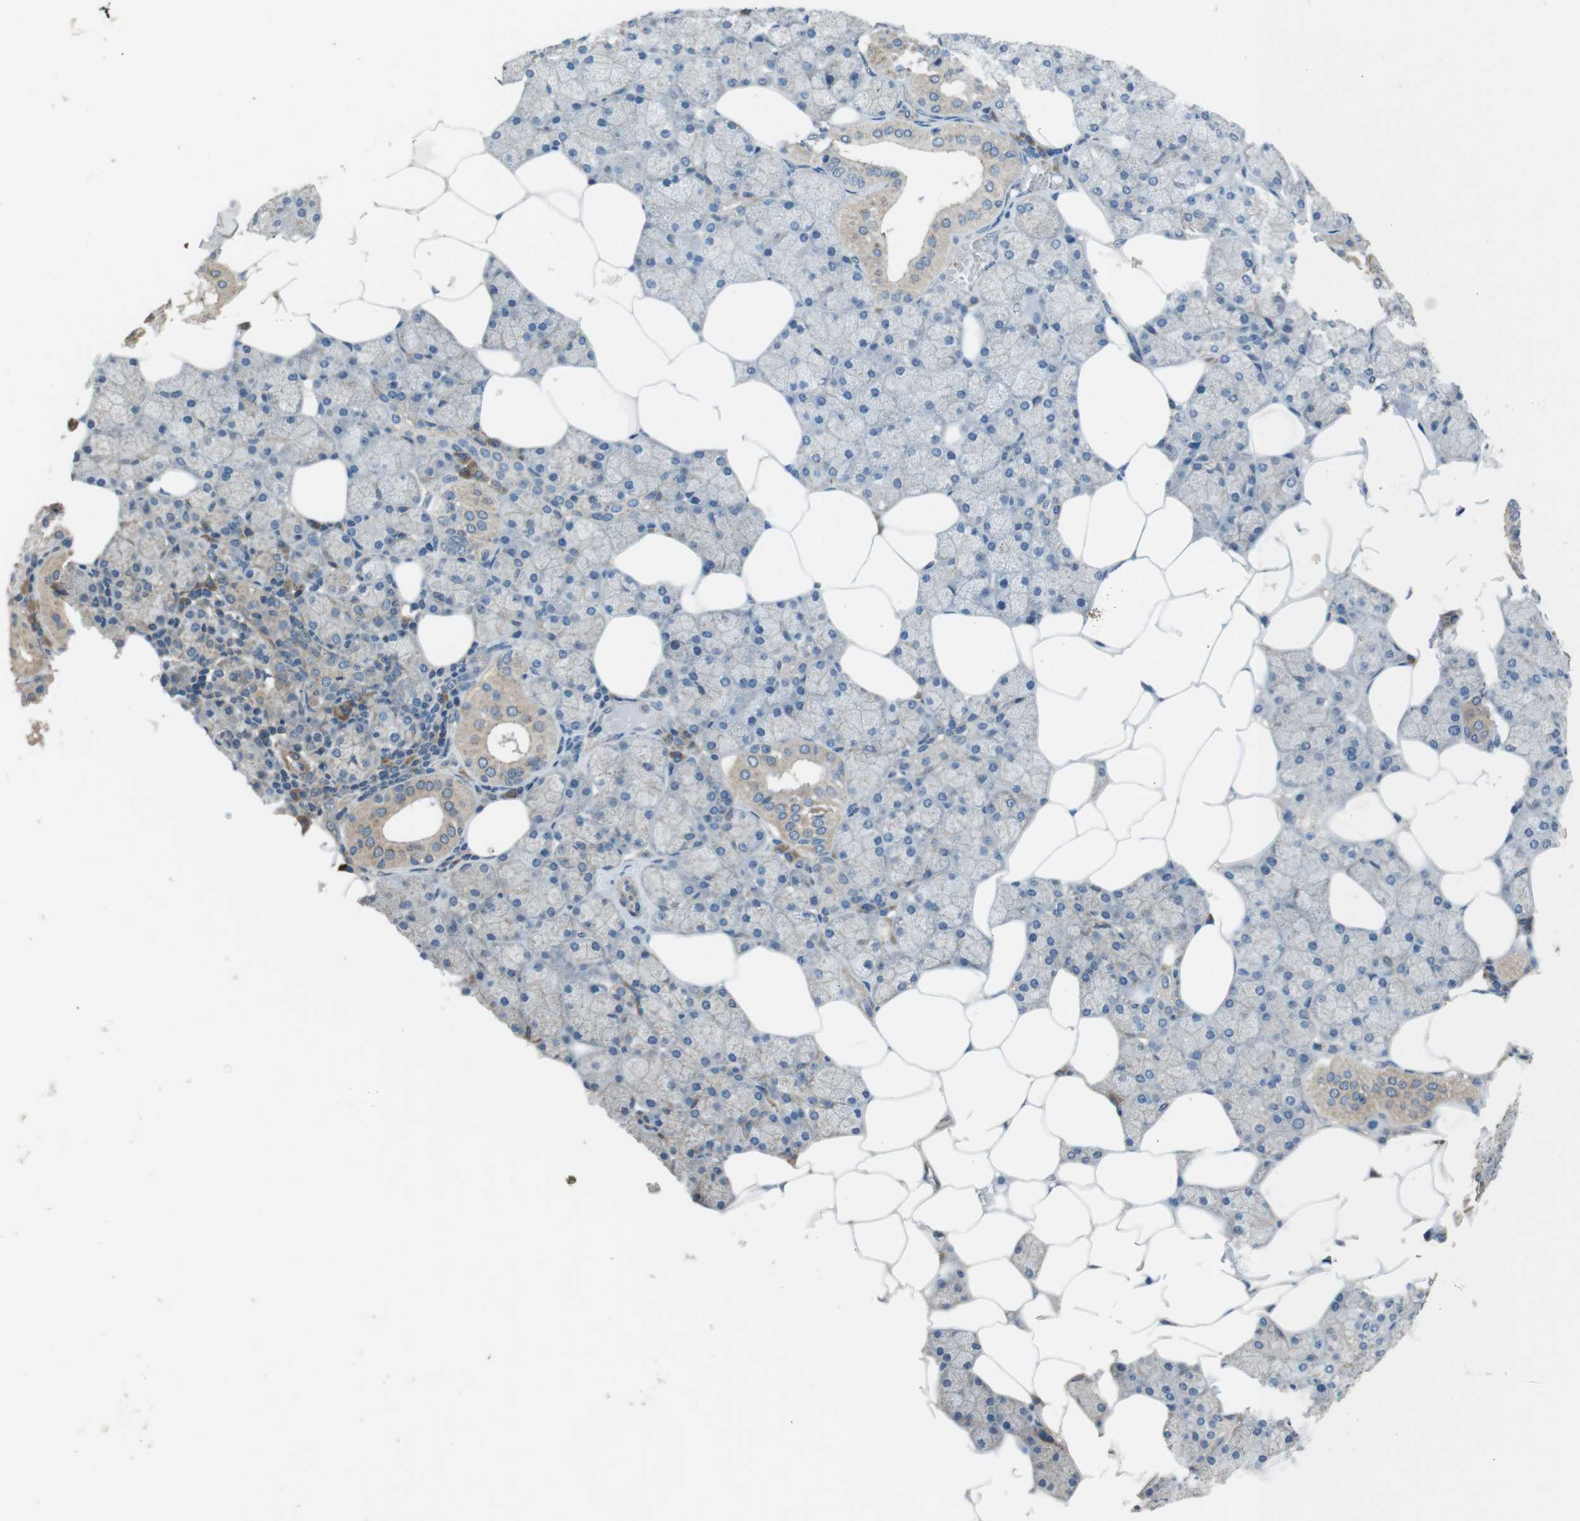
{"staining": {"intensity": "weak", "quantity": "25%-75%", "location": "cytoplasmic/membranous"}, "tissue": "salivary gland", "cell_type": "Glandular cells", "image_type": "normal", "snomed": [{"axis": "morphology", "description": "Normal tissue, NOS"}, {"axis": "topography", "description": "Salivary gland"}], "caption": "Protein expression analysis of unremarkable salivary gland reveals weak cytoplasmic/membranous positivity in approximately 25%-75% of glandular cells. Nuclei are stained in blue.", "gene": "FUT2", "patient": {"sex": "male", "age": 62}}